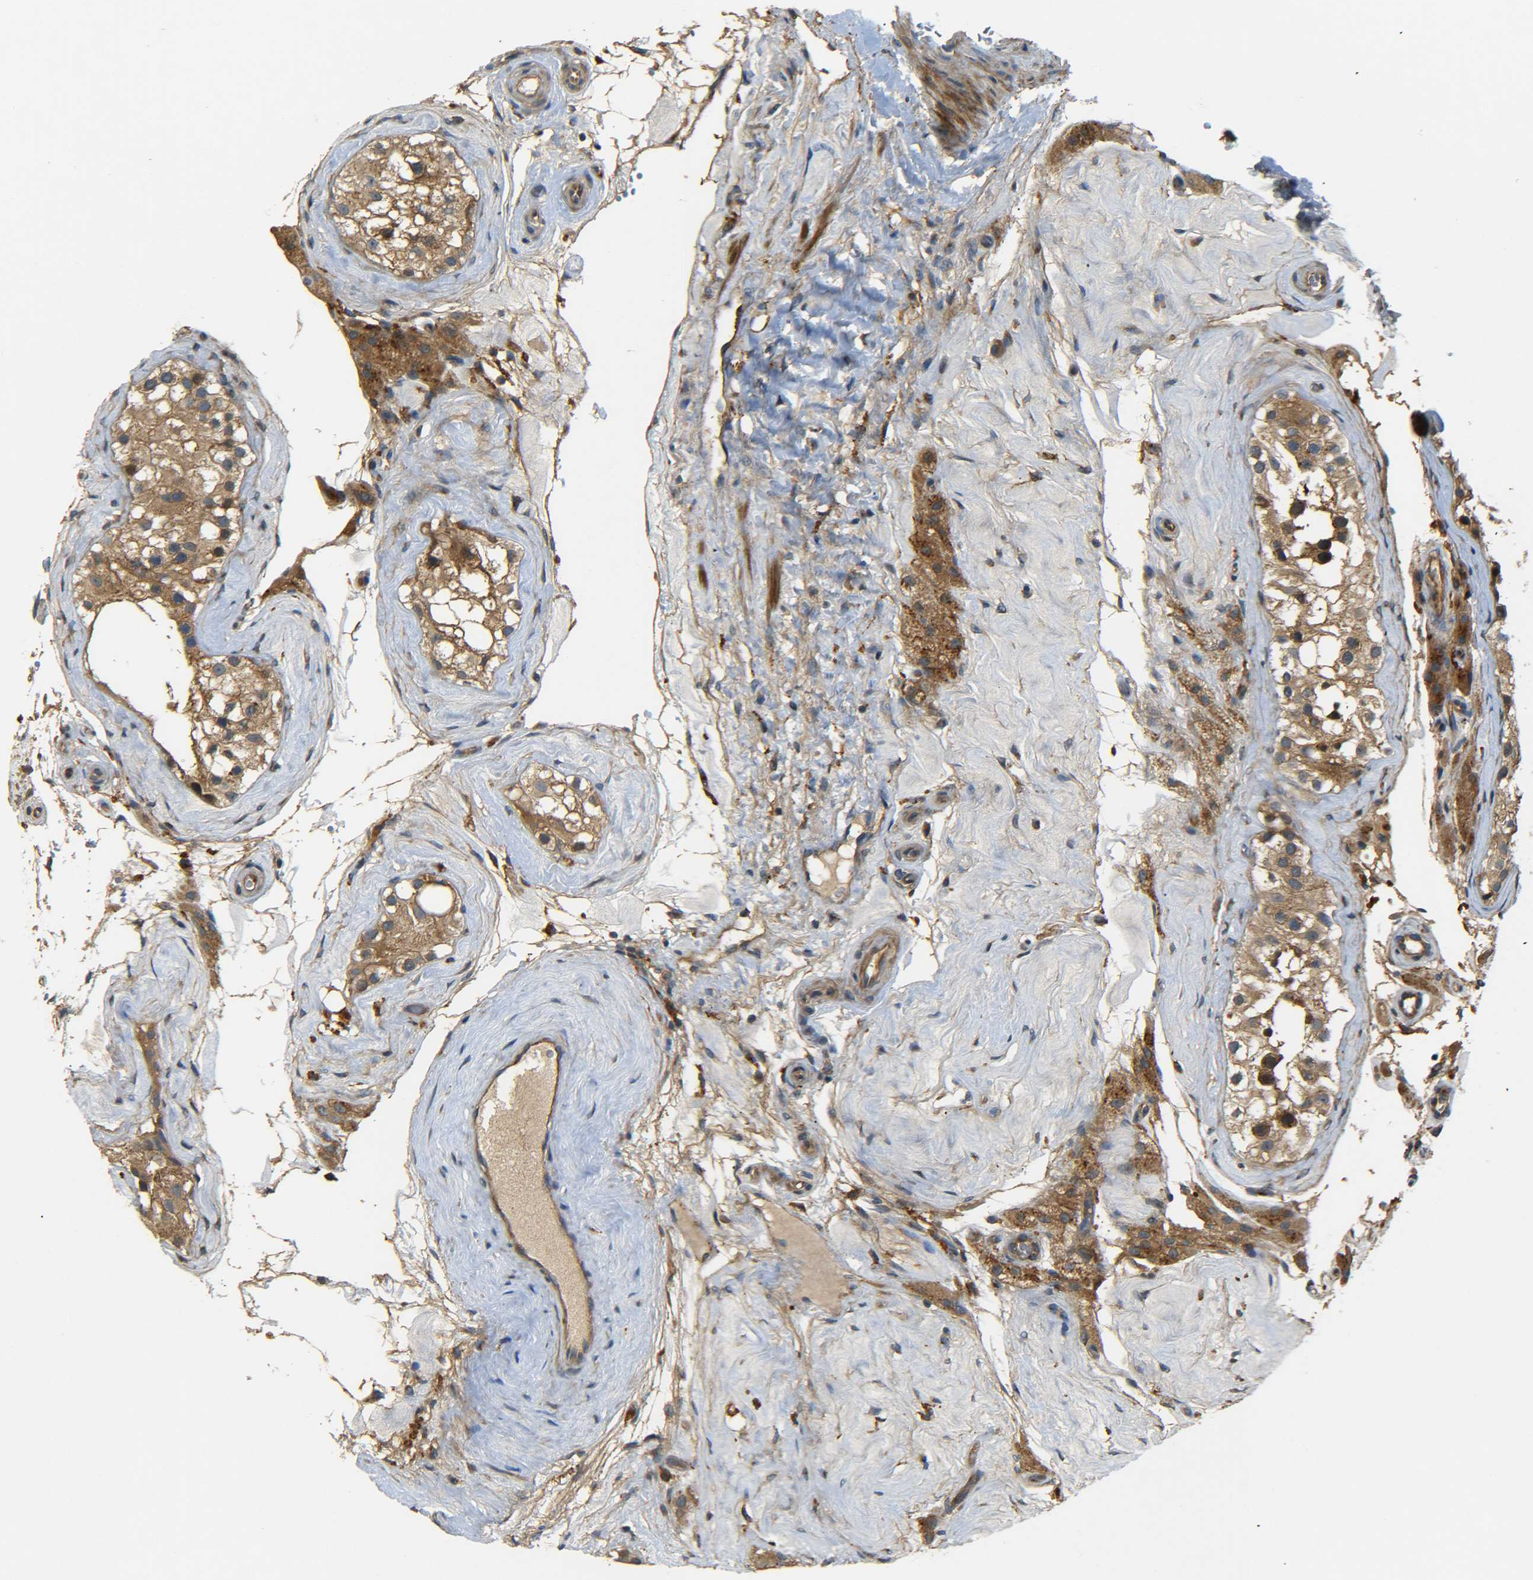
{"staining": {"intensity": "moderate", "quantity": ">75%", "location": "cytoplasmic/membranous"}, "tissue": "testis", "cell_type": "Cells in seminiferous ducts", "image_type": "normal", "snomed": [{"axis": "morphology", "description": "Normal tissue, NOS"}, {"axis": "morphology", "description": "Seminoma, NOS"}, {"axis": "topography", "description": "Testis"}], "caption": "Cells in seminiferous ducts reveal medium levels of moderate cytoplasmic/membranous positivity in about >75% of cells in unremarkable human testis.", "gene": "LRCH3", "patient": {"sex": "male", "age": 71}}